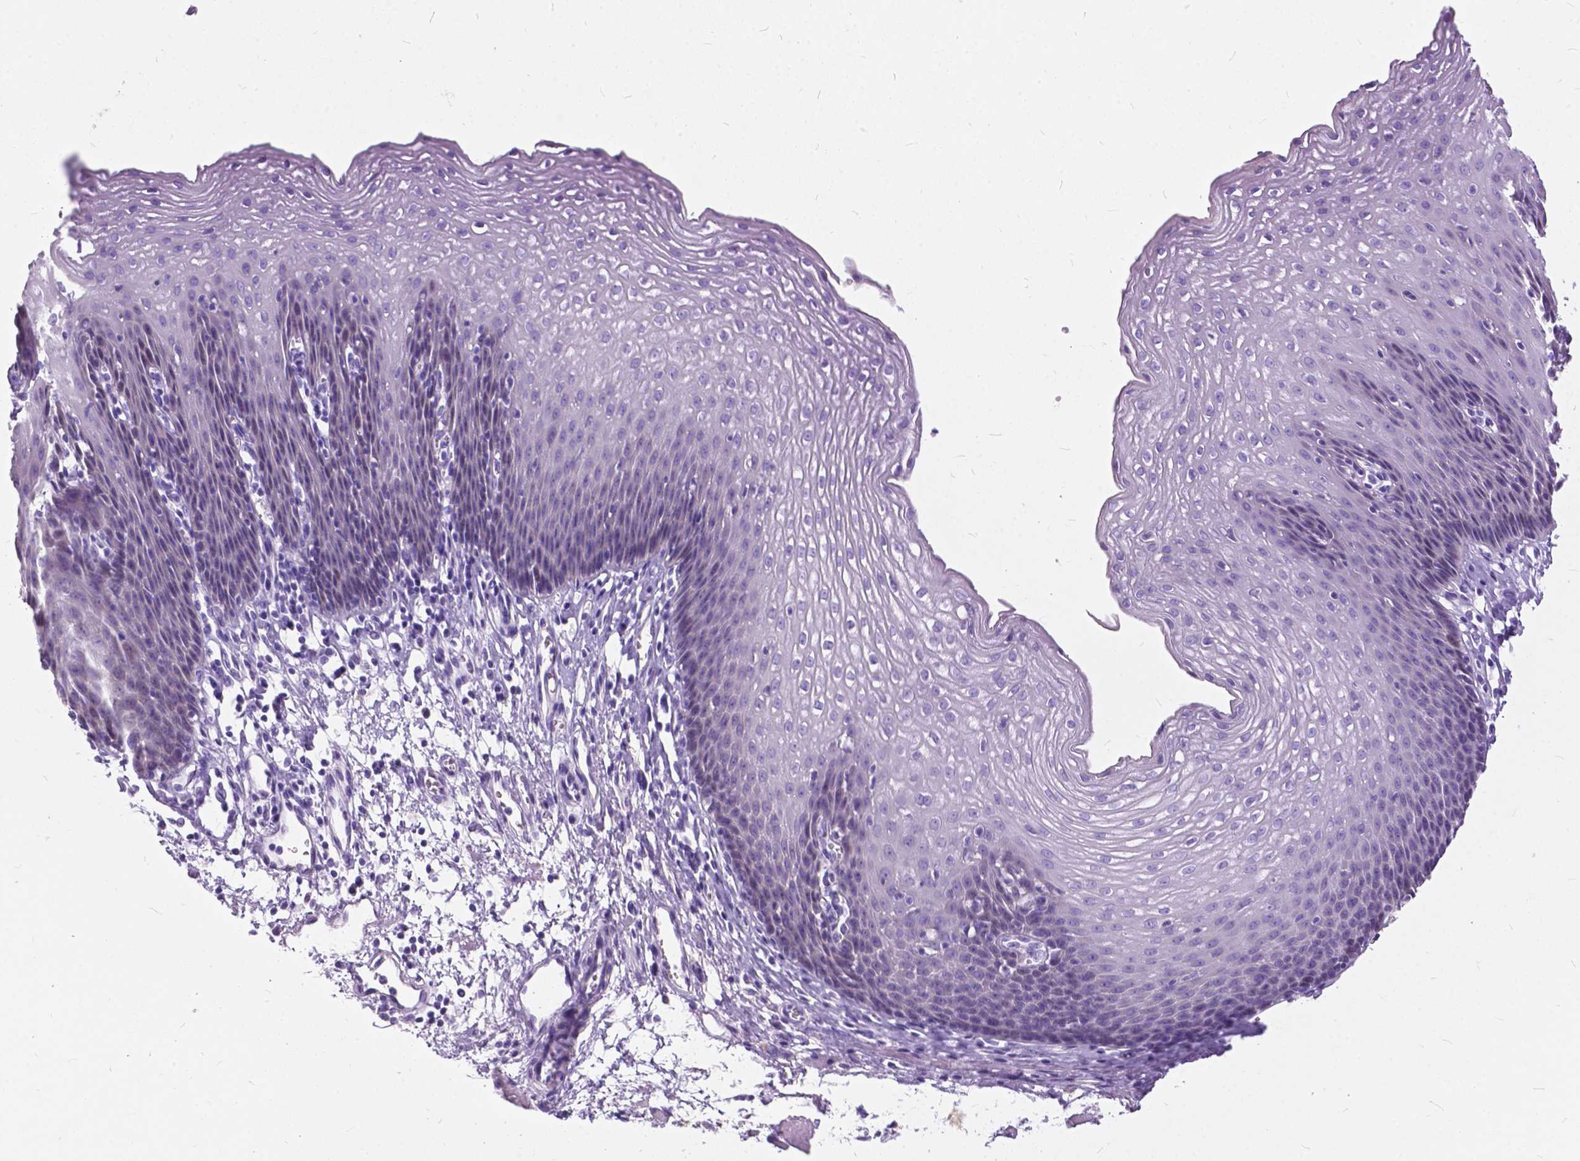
{"staining": {"intensity": "negative", "quantity": "none", "location": "none"}, "tissue": "esophagus", "cell_type": "Squamous epithelial cells", "image_type": "normal", "snomed": [{"axis": "morphology", "description": "Normal tissue, NOS"}, {"axis": "topography", "description": "Esophagus"}], "caption": "Squamous epithelial cells show no significant protein positivity in normal esophagus. The staining is performed using DAB brown chromogen with nuclei counter-stained in using hematoxylin.", "gene": "BSND", "patient": {"sex": "female", "age": 64}}